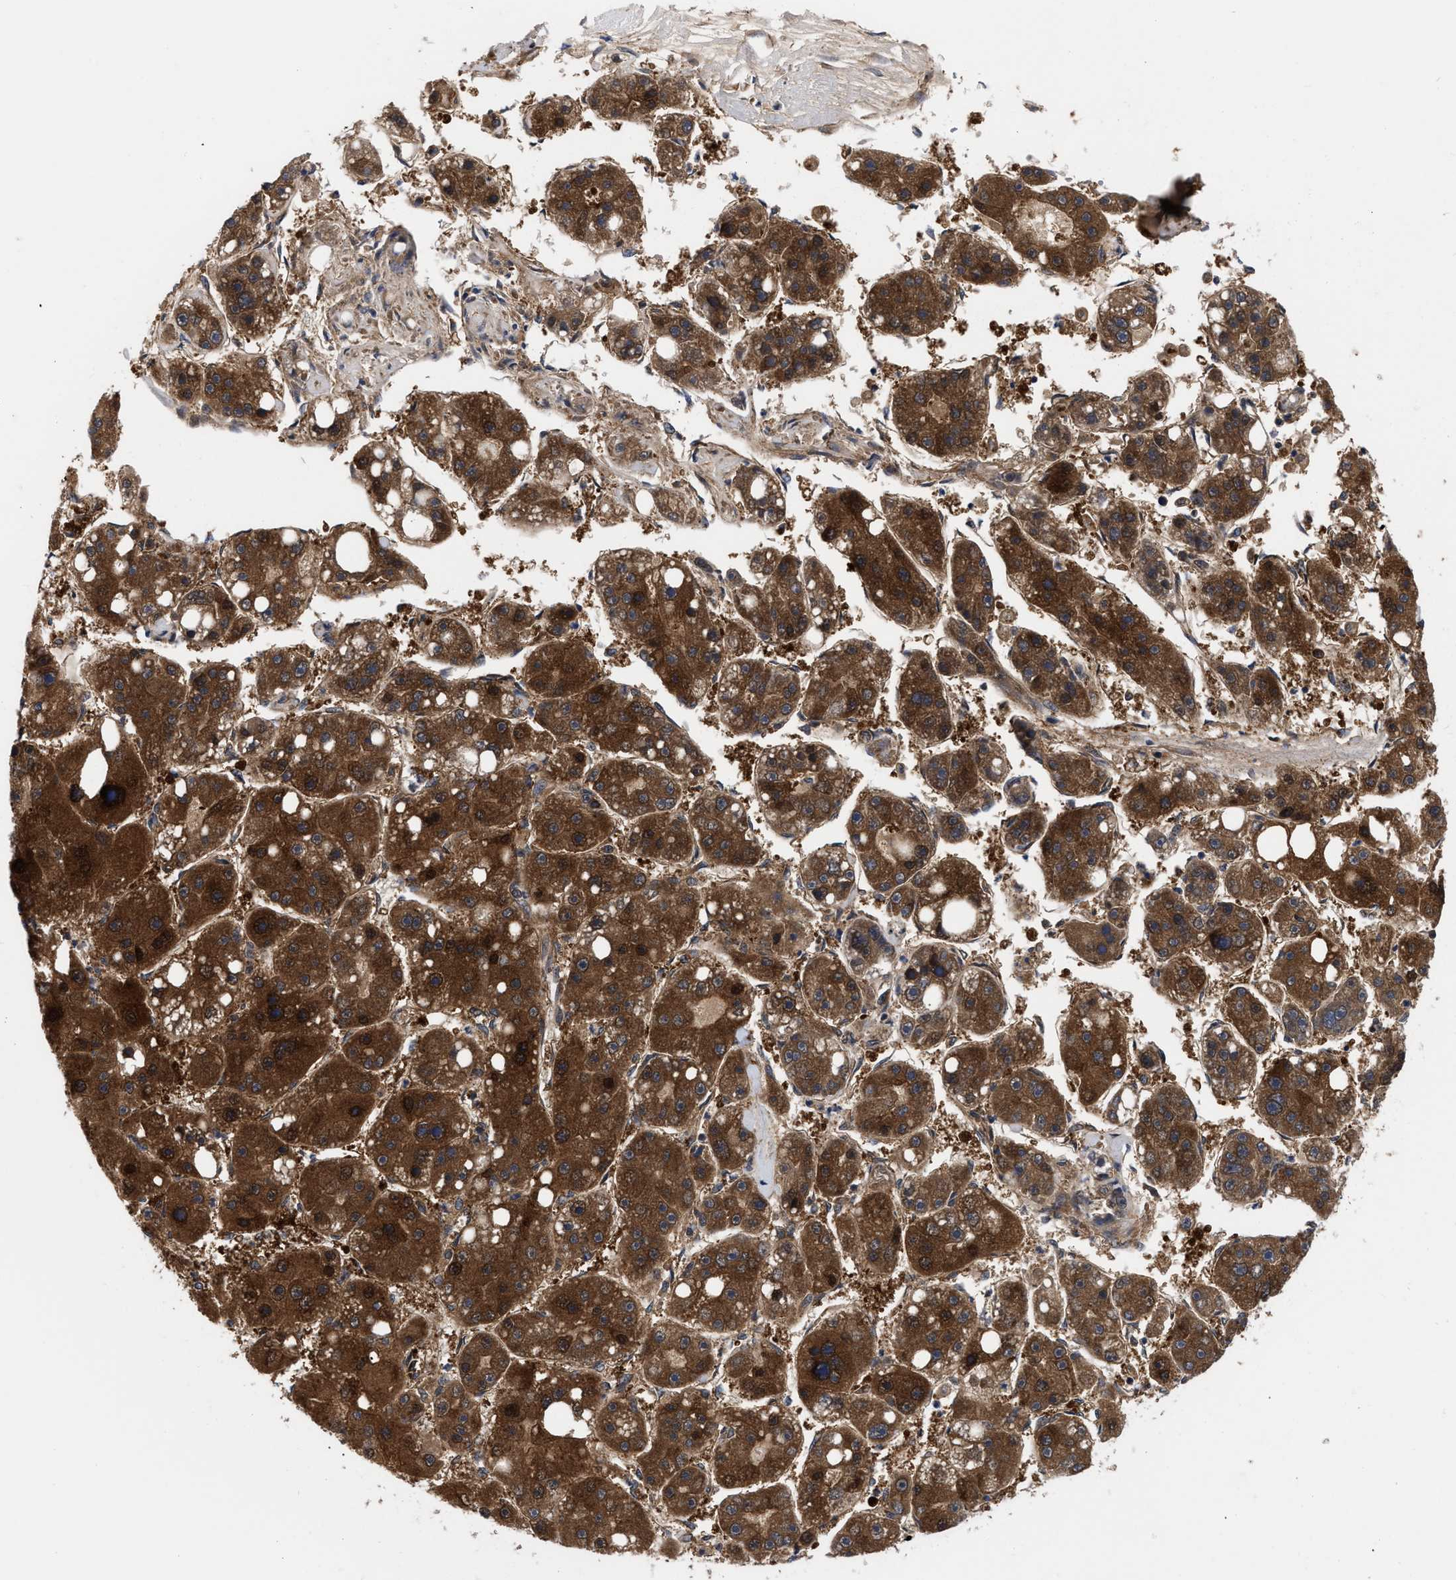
{"staining": {"intensity": "strong", "quantity": ">75%", "location": "cytoplasmic/membranous"}, "tissue": "liver cancer", "cell_type": "Tumor cells", "image_type": "cancer", "snomed": [{"axis": "morphology", "description": "Carcinoma, Hepatocellular, NOS"}, {"axis": "topography", "description": "Liver"}], "caption": "Protein analysis of liver cancer tissue demonstrates strong cytoplasmic/membranous staining in about >75% of tumor cells.", "gene": "RBKS", "patient": {"sex": "female", "age": 61}}